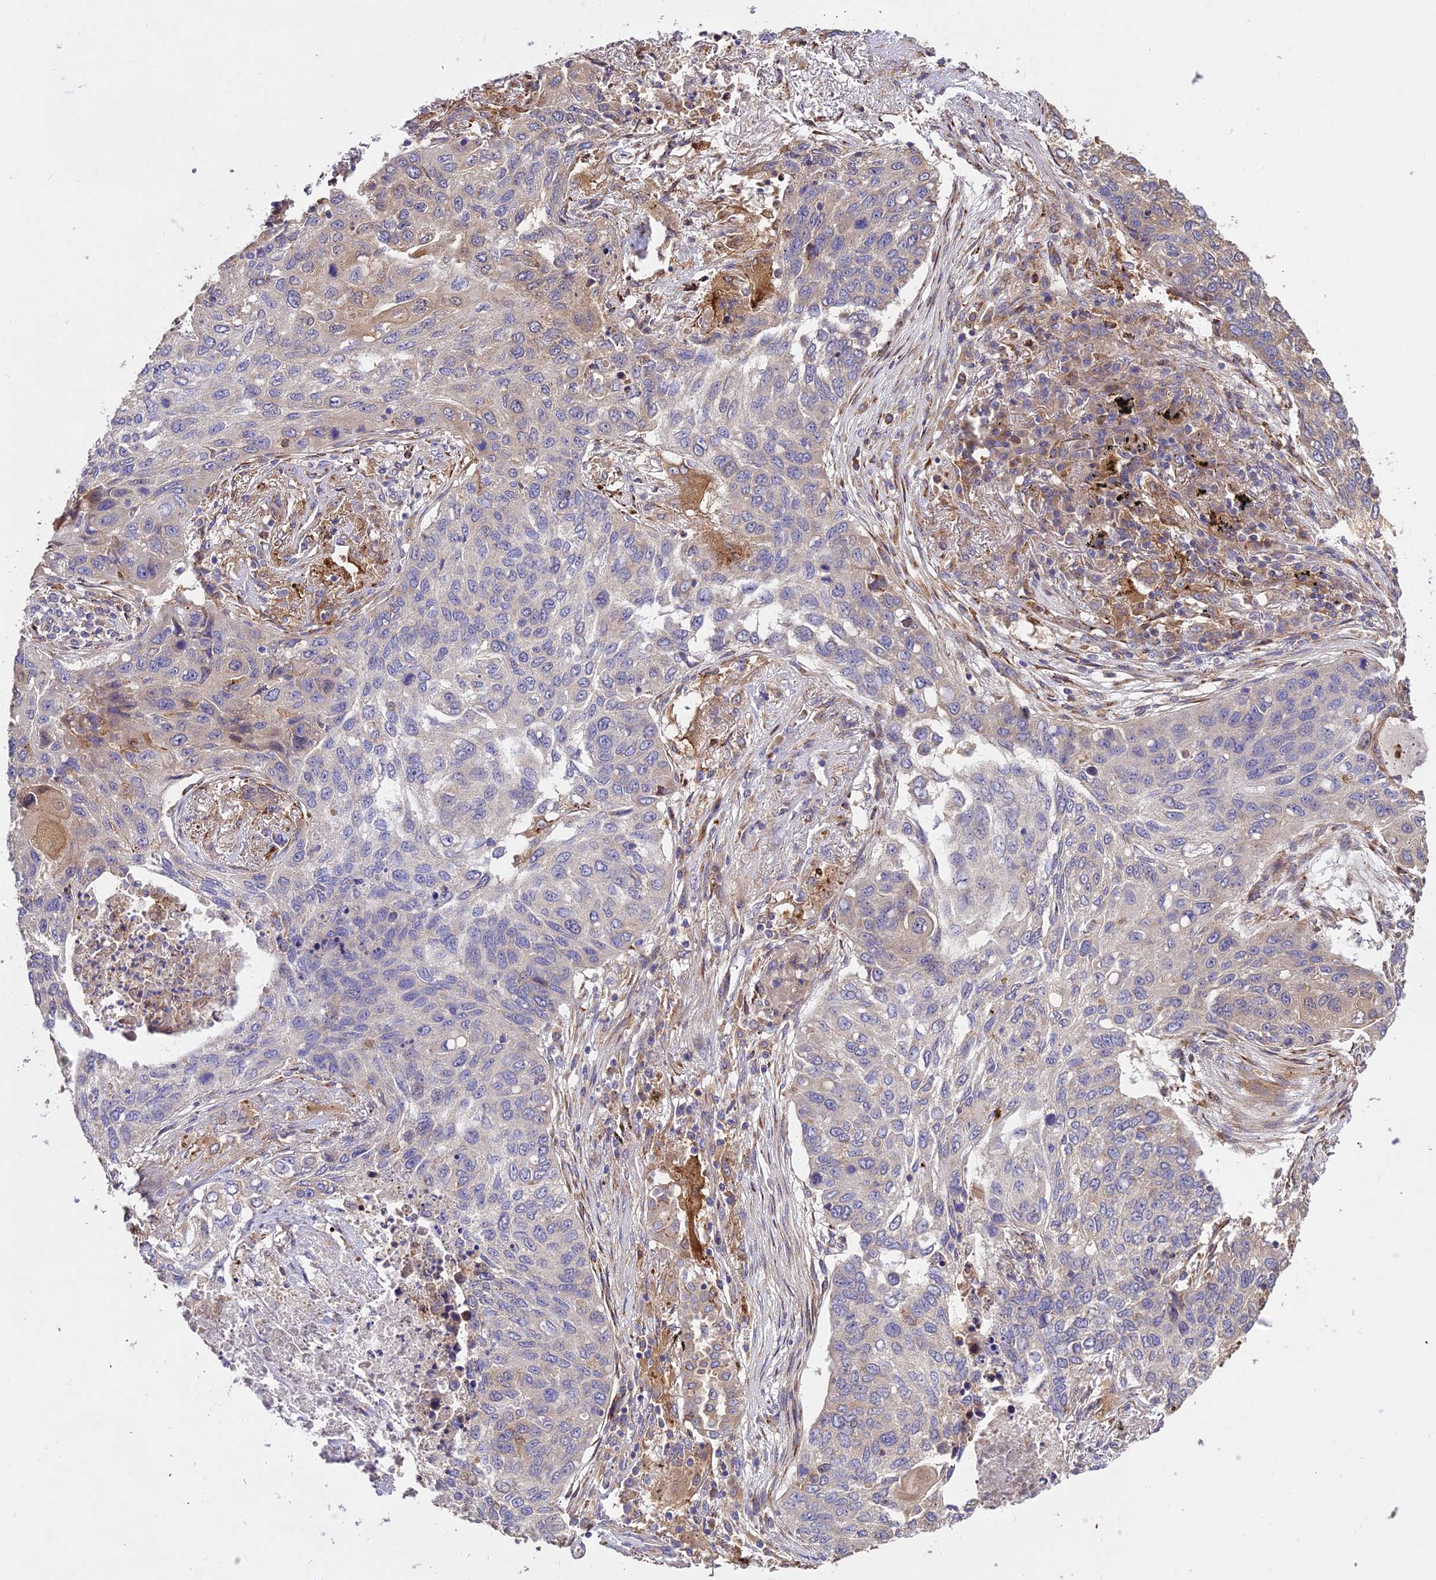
{"staining": {"intensity": "weak", "quantity": "<25%", "location": "cytoplasmic/membranous"}, "tissue": "lung cancer", "cell_type": "Tumor cells", "image_type": "cancer", "snomed": [{"axis": "morphology", "description": "Squamous cell carcinoma, NOS"}, {"axis": "topography", "description": "Lung"}], "caption": "Tumor cells are negative for protein expression in human lung cancer.", "gene": "ROCK1", "patient": {"sex": "female", "age": 63}}